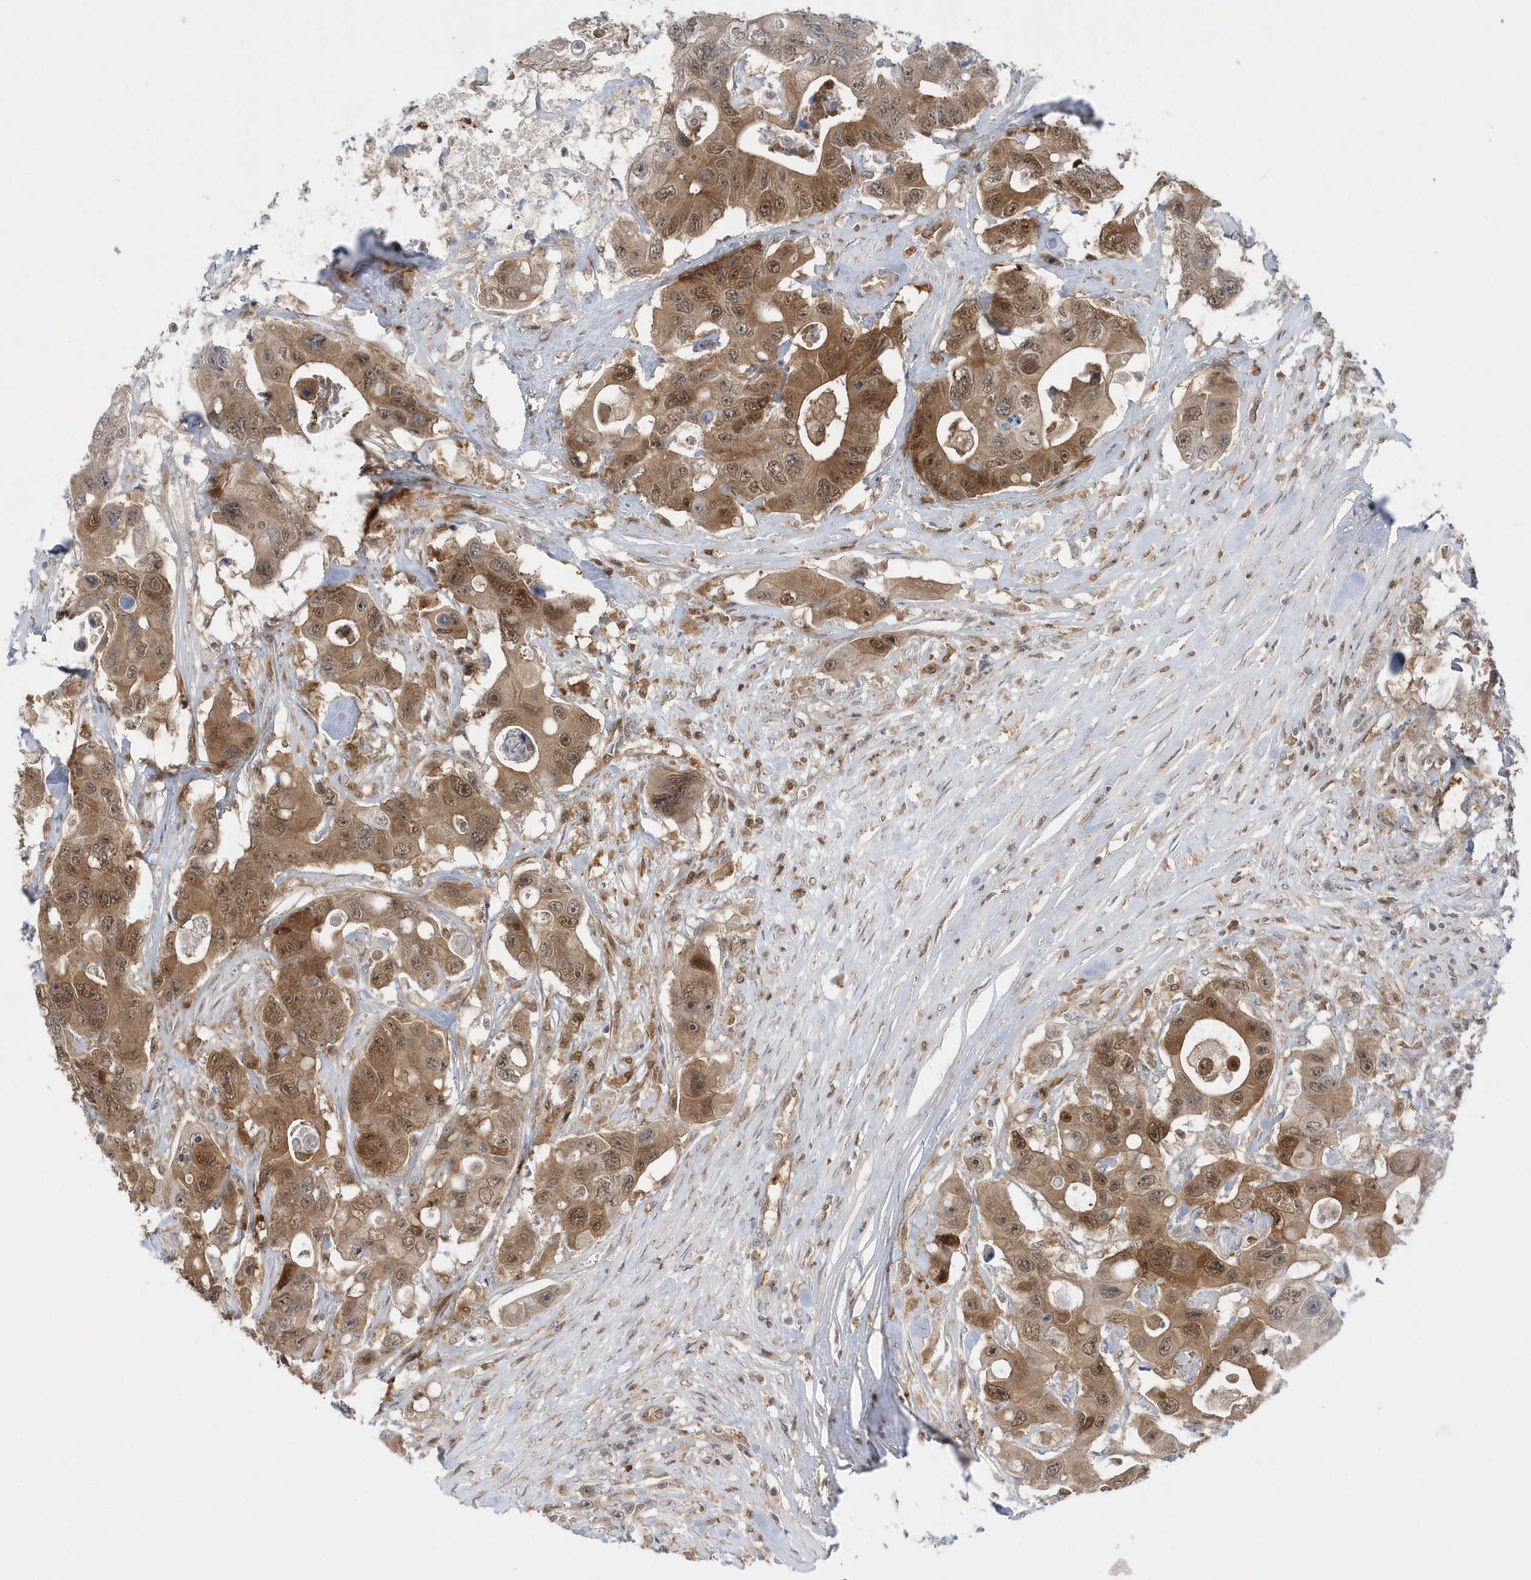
{"staining": {"intensity": "moderate", "quantity": ">75%", "location": "cytoplasmic/membranous,nuclear"}, "tissue": "colorectal cancer", "cell_type": "Tumor cells", "image_type": "cancer", "snomed": [{"axis": "morphology", "description": "Adenocarcinoma, NOS"}, {"axis": "topography", "description": "Colon"}], "caption": "Colorectal cancer (adenocarcinoma) stained for a protein (brown) reveals moderate cytoplasmic/membranous and nuclear positive positivity in approximately >75% of tumor cells.", "gene": "RNF7", "patient": {"sex": "female", "age": 46}}